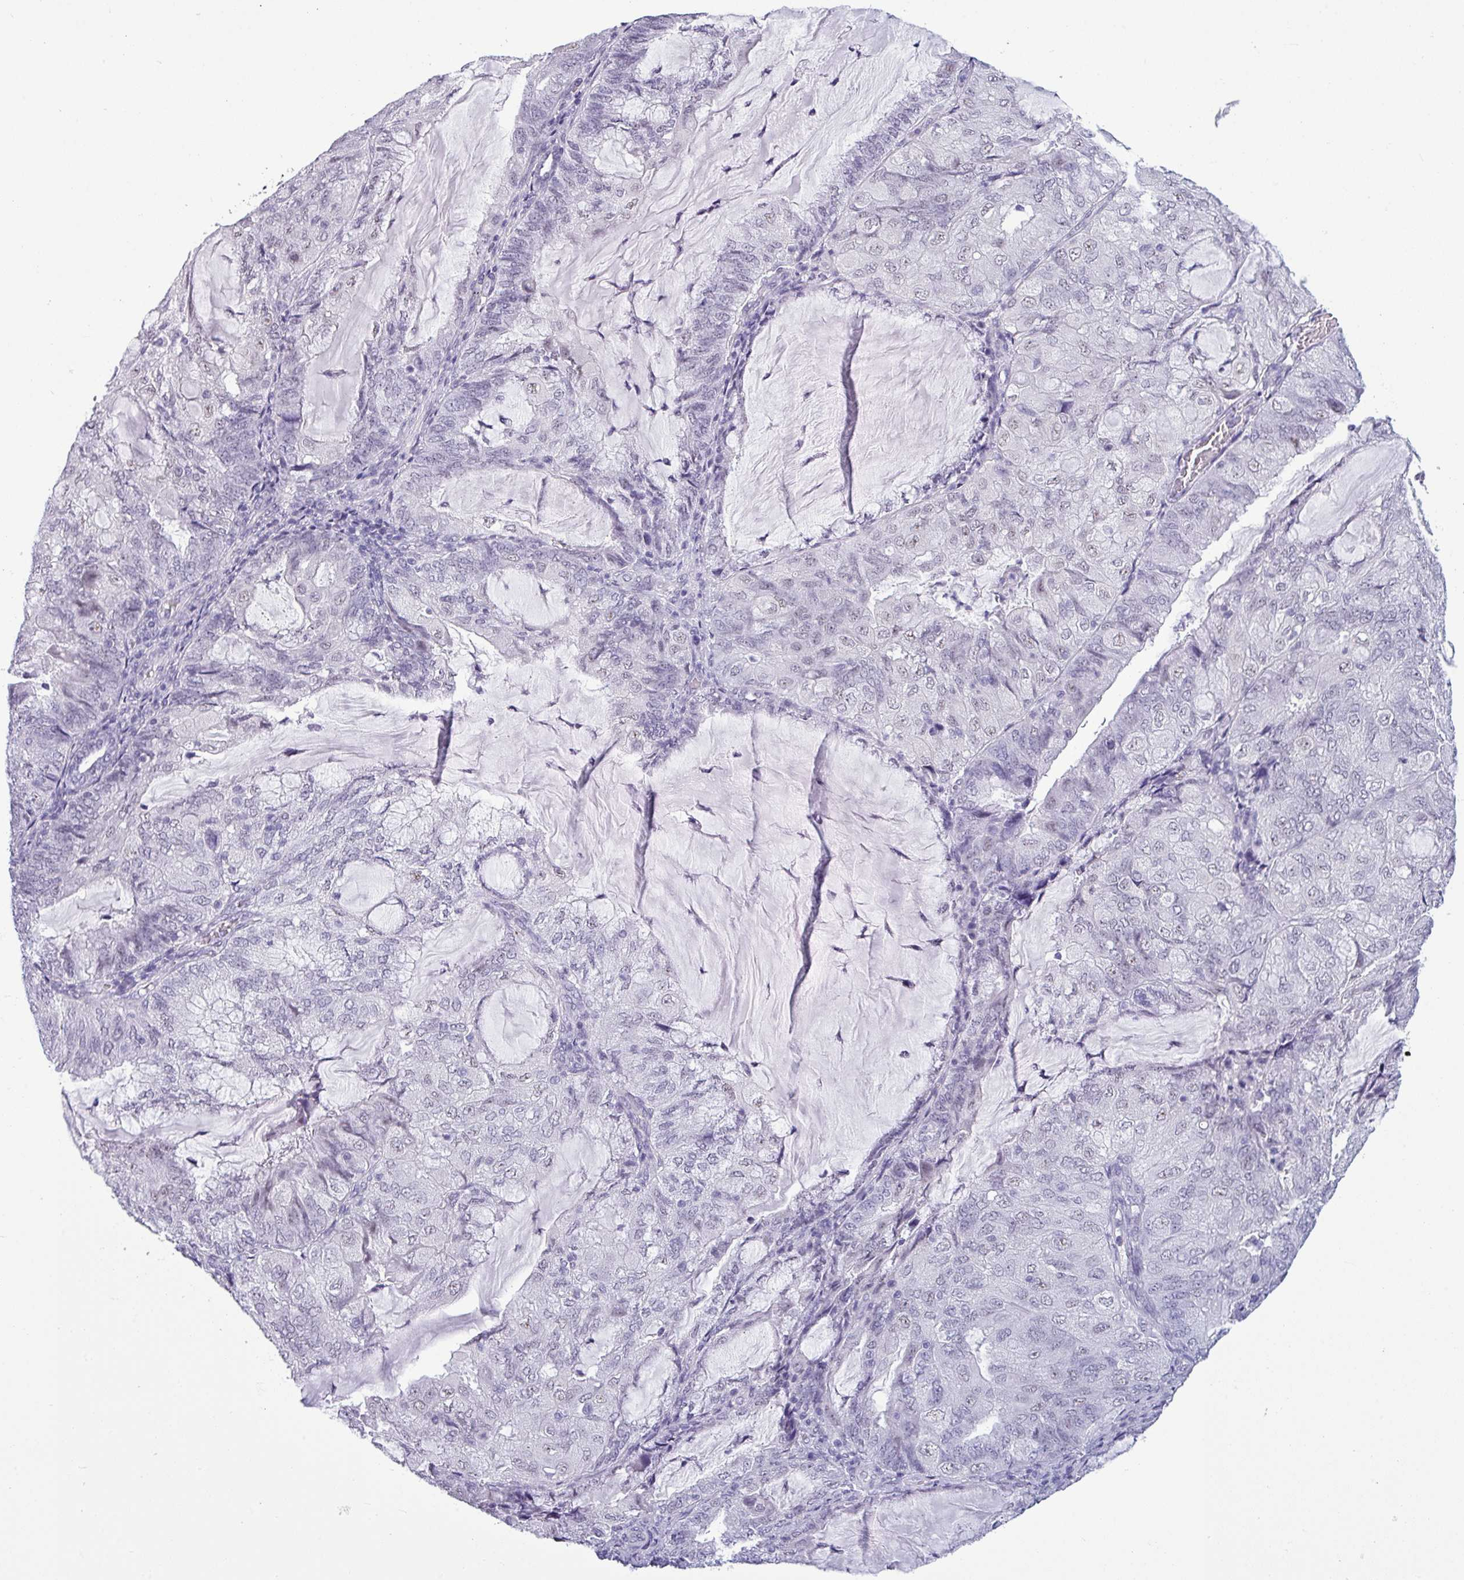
{"staining": {"intensity": "negative", "quantity": "none", "location": "none"}, "tissue": "endometrial cancer", "cell_type": "Tumor cells", "image_type": "cancer", "snomed": [{"axis": "morphology", "description": "Adenocarcinoma, NOS"}, {"axis": "topography", "description": "Endometrium"}], "caption": "IHC image of human adenocarcinoma (endometrial) stained for a protein (brown), which shows no positivity in tumor cells. (Immunohistochemistry, brightfield microscopy, high magnification).", "gene": "SRGAP1", "patient": {"sex": "female", "age": 81}}